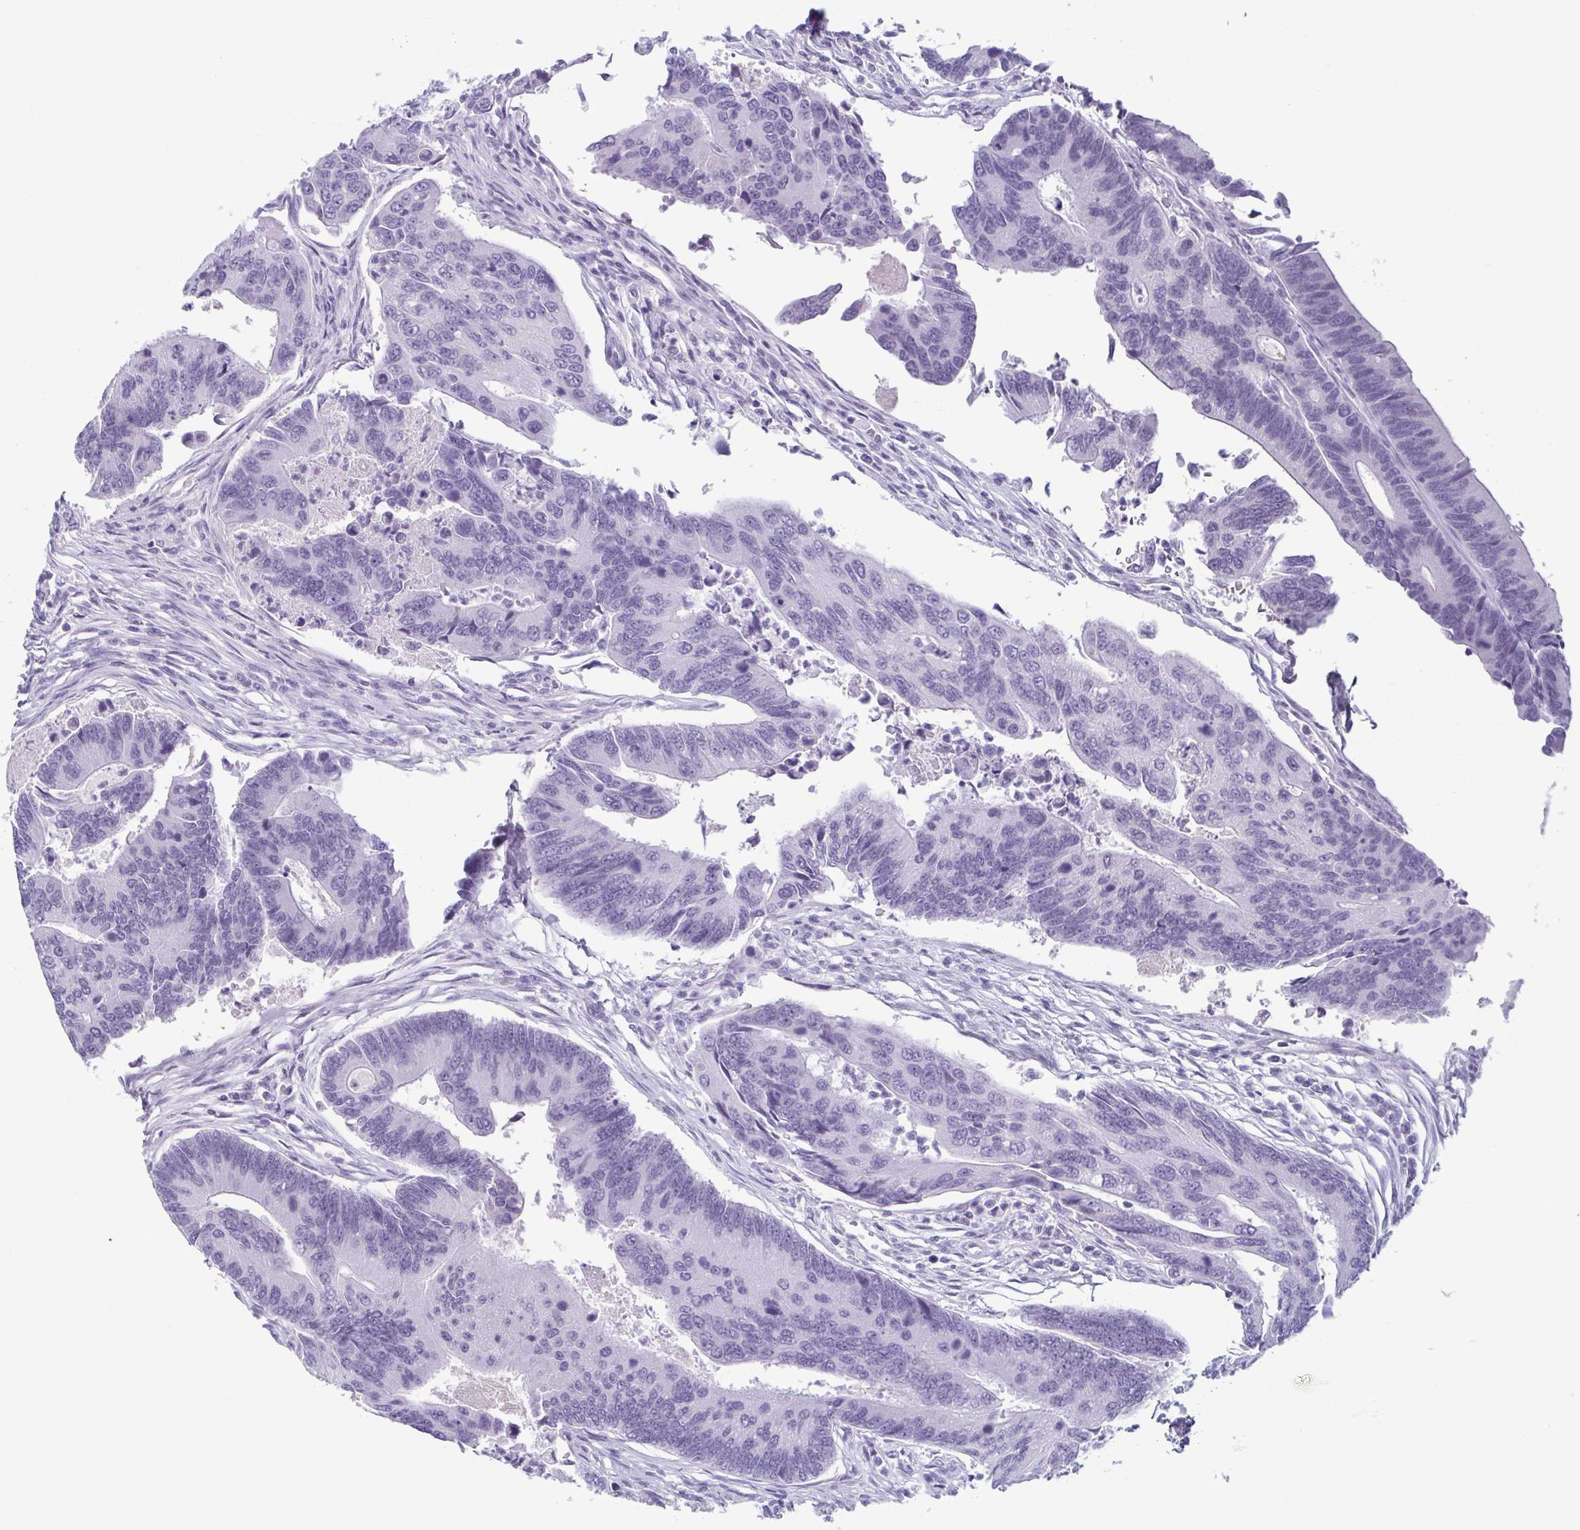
{"staining": {"intensity": "negative", "quantity": "none", "location": "none"}, "tissue": "colorectal cancer", "cell_type": "Tumor cells", "image_type": "cancer", "snomed": [{"axis": "morphology", "description": "Adenocarcinoma, NOS"}, {"axis": "topography", "description": "Colon"}], "caption": "IHC photomicrograph of neoplastic tissue: adenocarcinoma (colorectal) stained with DAB displays no significant protein positivity in tumor cells.", "gene": "KRT78", "patient": {"sex": "female", "age": 67}}